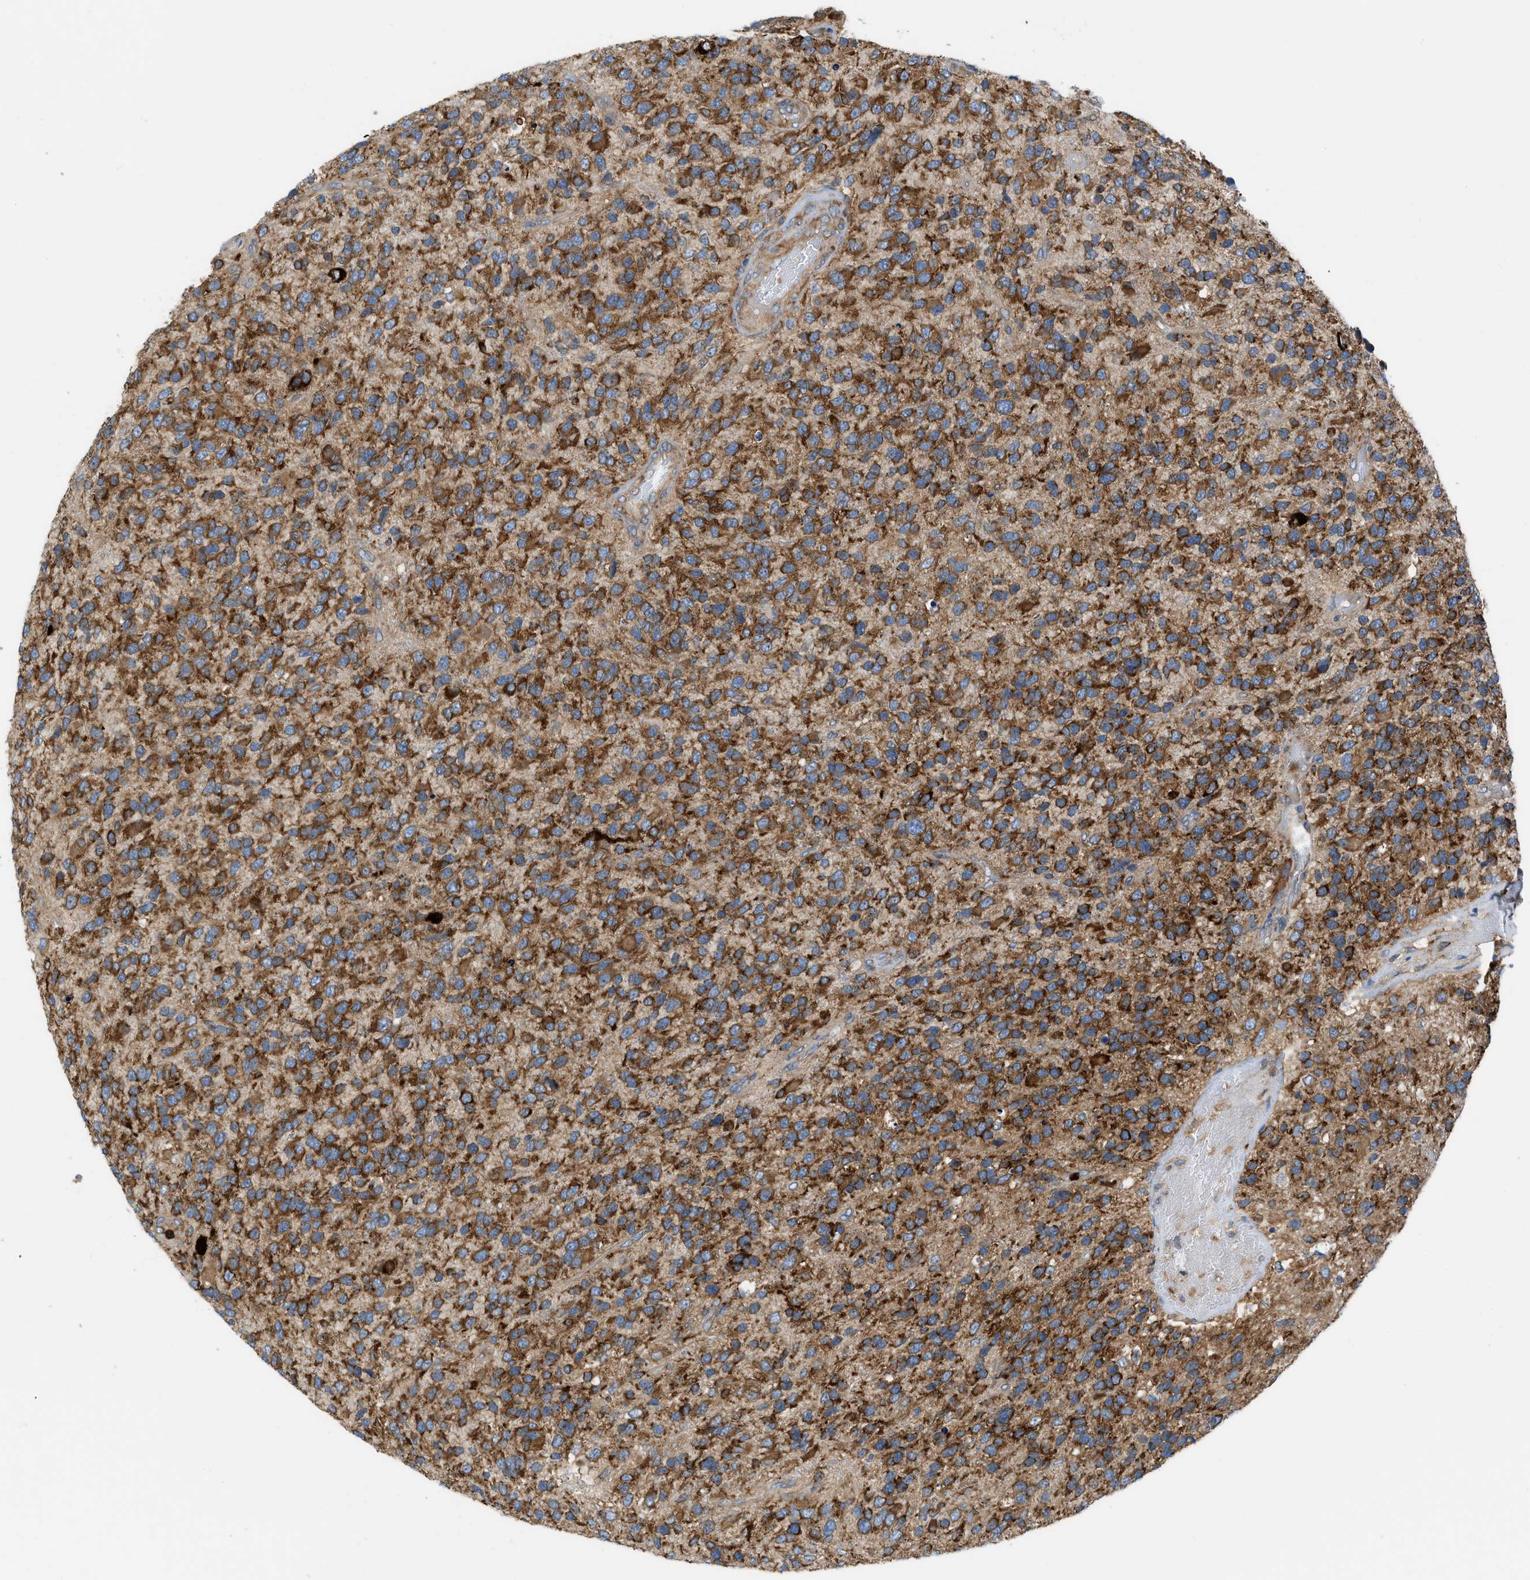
{"staining": {"intensity": "moderate", "quantity": ">75%", "location": "cytoplasmic/membranous"}, "tissue": "glioma", "cell_type": "Tumor cells", "image_type": "cancer", "snomed": [{"axis": "morphology", "description": "Glioma, malignant, High grade"}, {"axis": "topography", "description": "Brain"}], "caption": "Protein staining demonstrates moderate cytoplasmic/membranous positivity in about >75% of tumor cells in glioma.", "gene": "GPAT4", "patient": {"sex": "female", "age": 58}}